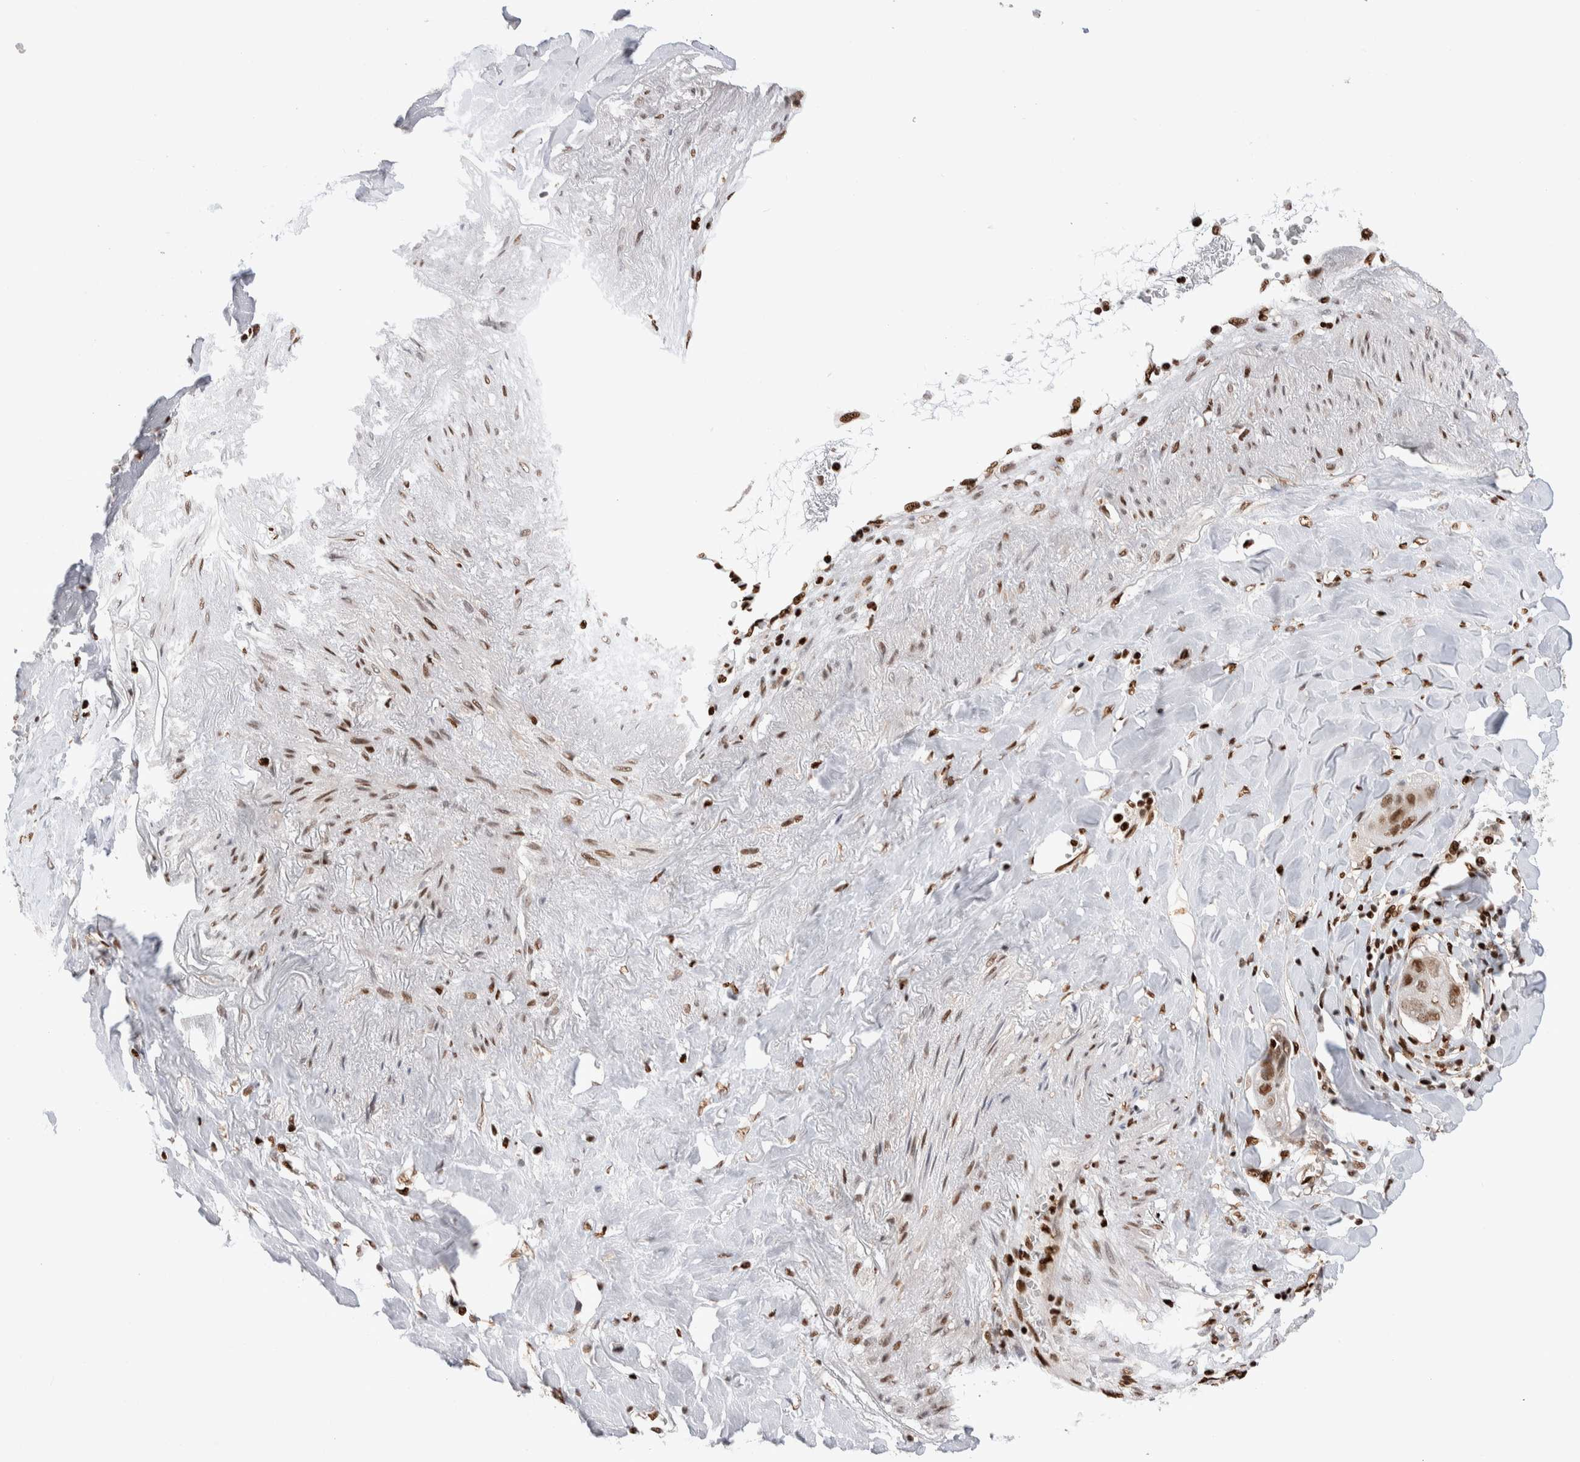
{"staining": {"intensity": "strong", "quantity": ">75%", "location": "nuclear"}, "tissue": "lung cancer", "cell_type": "Tumor cells", "image_type": "cancer", "snomed": [{"axis": "morphology", "description": "Squamous cell carcinoma, NOS"}, {"axis": "topography", "description": "Lung"}], "caption": "Human lung cancer stained for a protein (brown) displays strong nuclear positive expression in about >75% of tumor cells.", "gene": "RNASEK-C17orf49", "patient": {"sex": "male", "age": 61}}